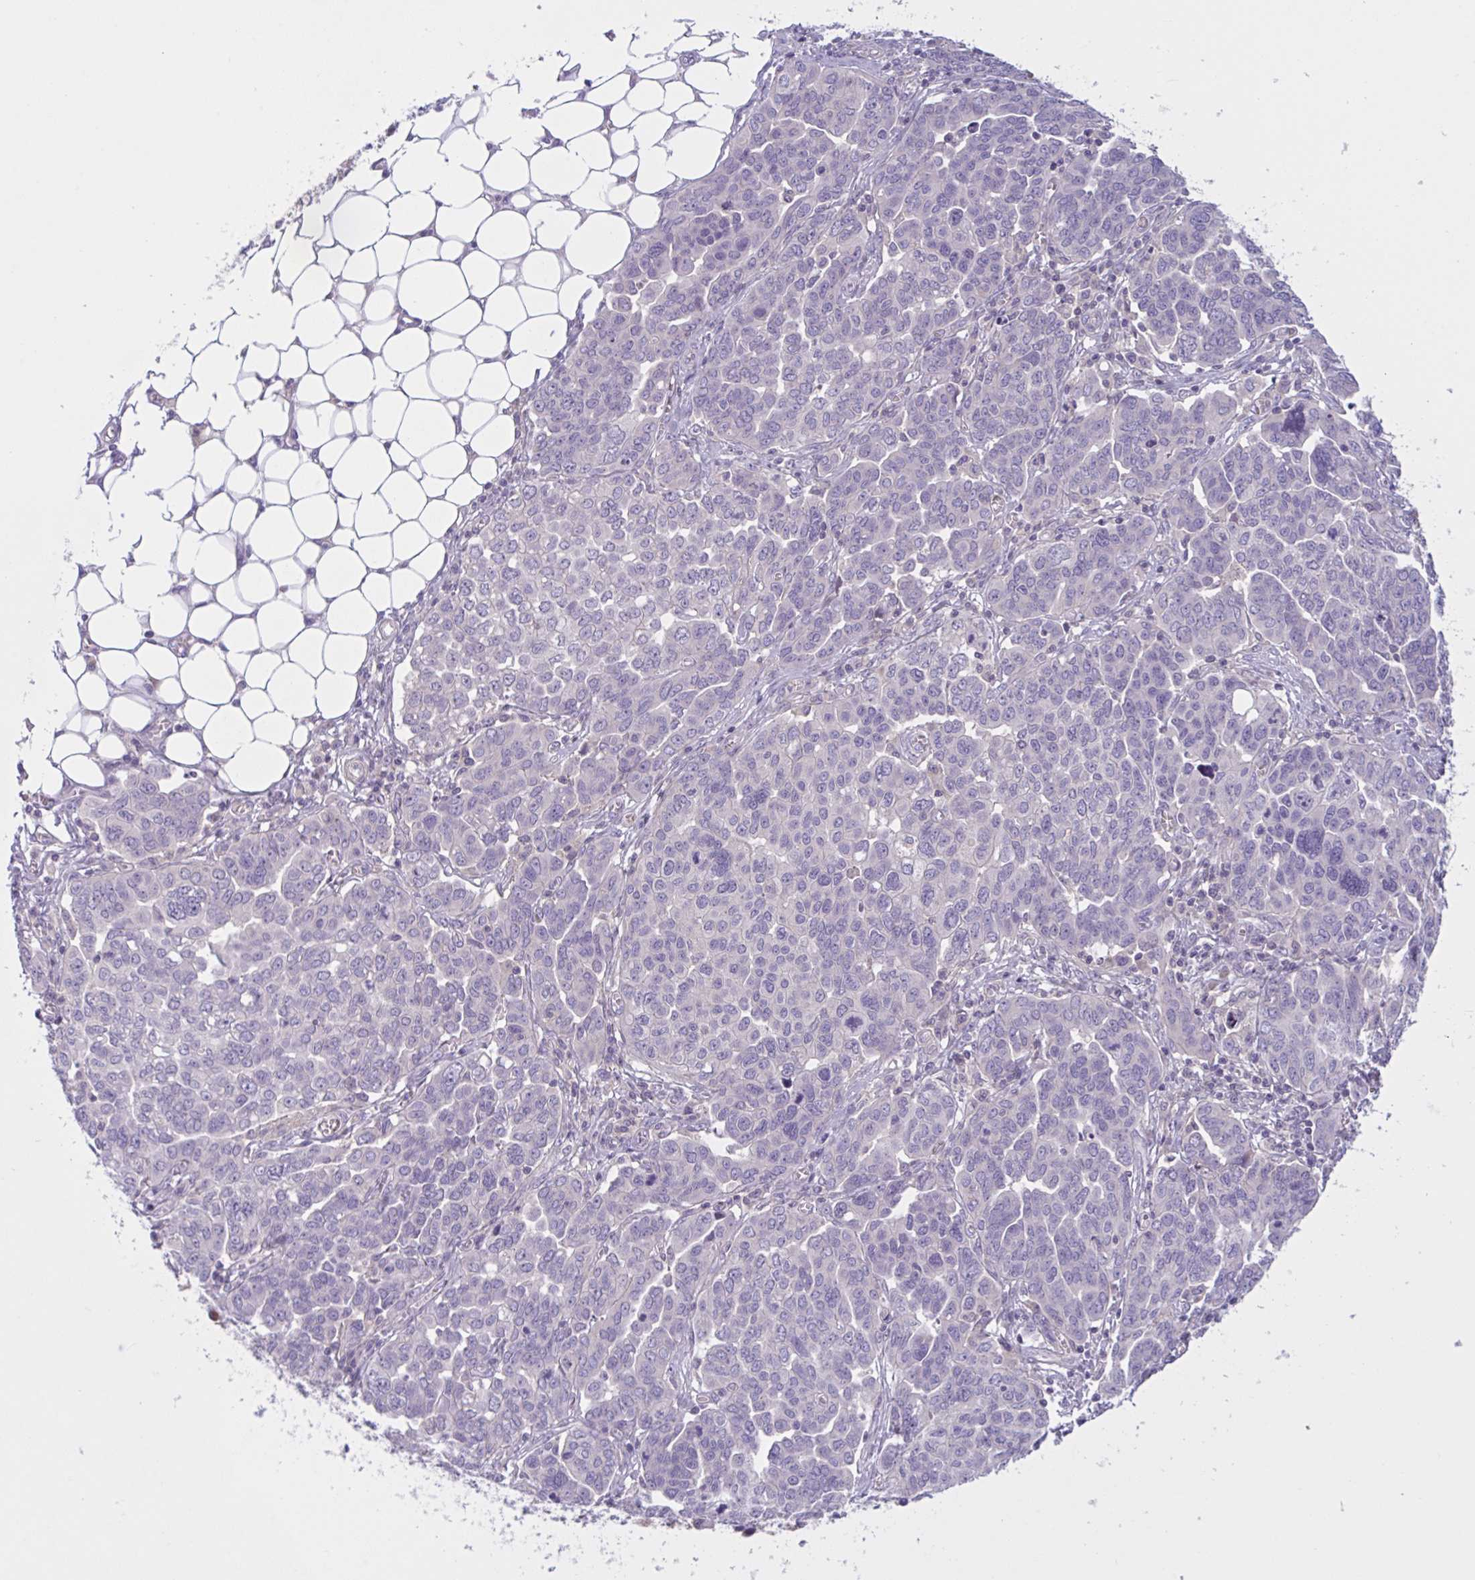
{"staining": {"intensity": "negative", "quantity": "none", "location": "none"}, "tissue": "ovarian cancer", "cell_type": "Tumor cells", "image_type": "cancer", "snomed": [{"axis": "morphology", "description": "Cystadenocarcinoma, serous, NOS"}, {"axis": "topography", "description": "Ovary"}], "caption": "This photomicrograph is of ovarian serous cystadenocarcinoma stained with IHC to label a protein in brown with the nuclei are counter-stained blue. There is no expression in tumor cells. (DAB immunohistochemistry (IHC) with hematoxylin counter stain).", "gene": "WNT9B", "patient": {"sex": "female", "age": 59}}